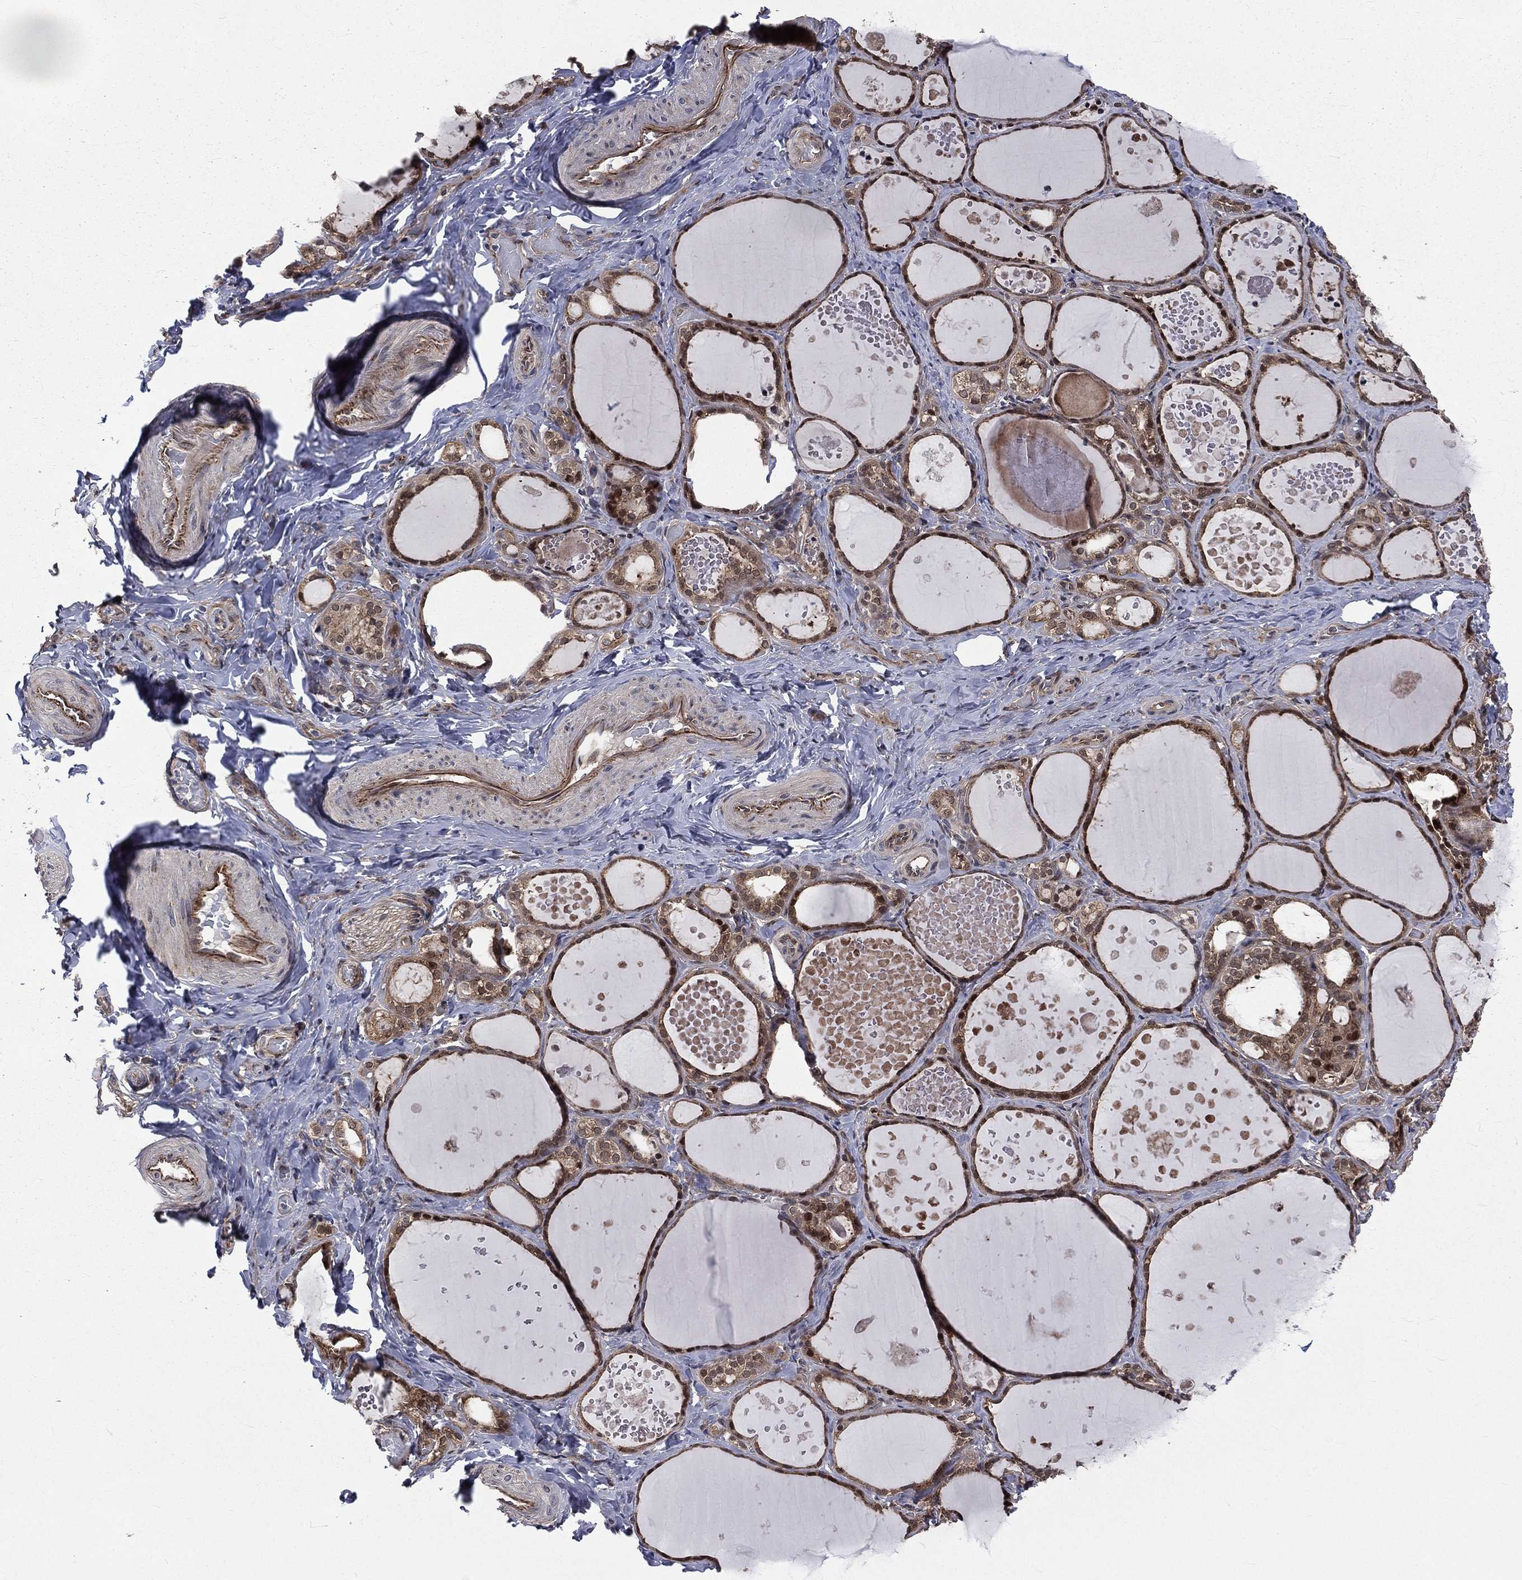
{"staining": {"intensity": "moderate", "quantity": ">75%", "location": "cytoplasmic/membranous,nuclear"}, "tissue": "thyroid gland", "cell_type": "Glandular cells", "image_type": "normal", "snomed": [{"axis": "morphology", "description": "Normal tissue, NOS"}, {"axis": "topography", "description": "Thyroid gland"}], "caption": "Moderate cytoplasmic/membranous,nuclear expression for a protein is appreciated in approximately >75% of glandular cells of unremarkable thyroid gland using immunohistochemistry.", "gene": "ARL3", "patient": {"sex": "female", "age": 56}}